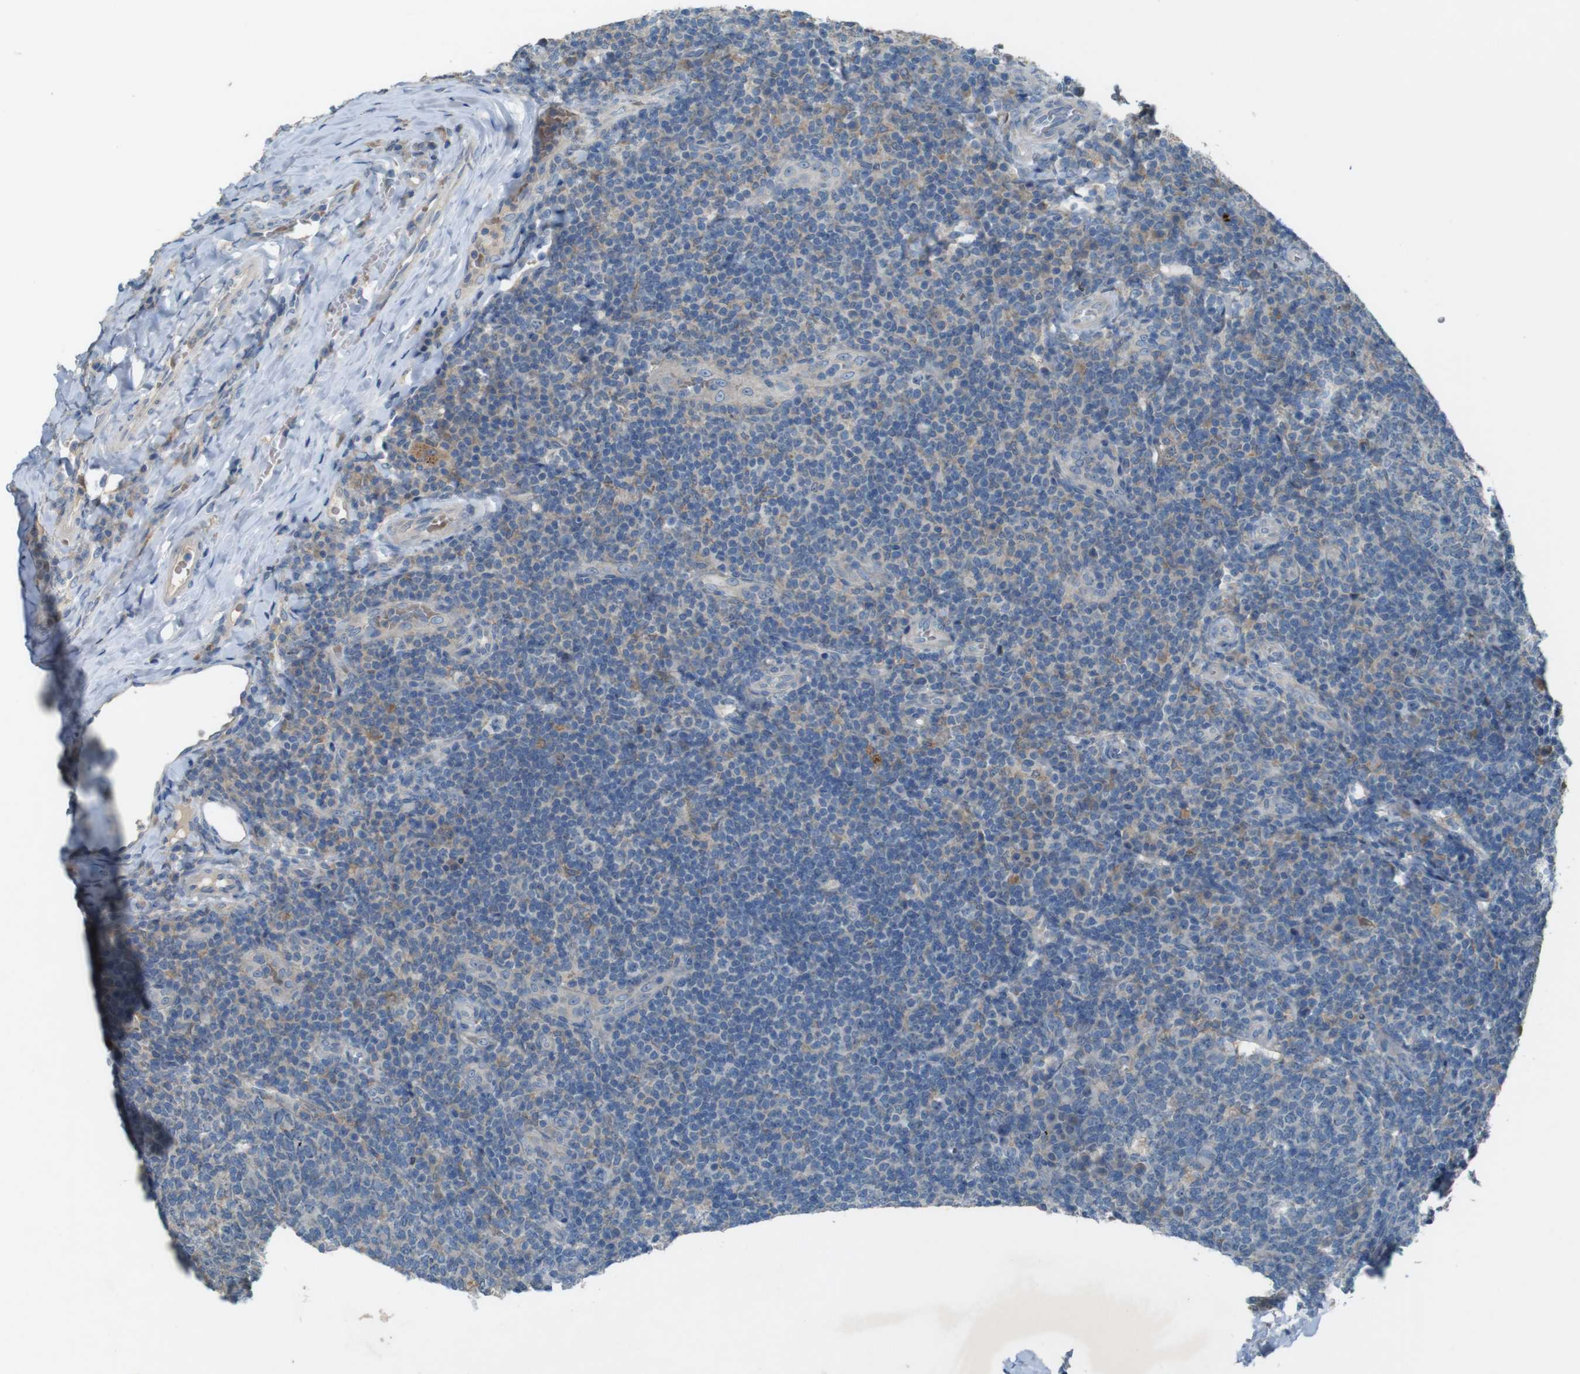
{"staining": {"intensity": "negative", "quantity": "none", "location": "none"}, "tissue": "tonsil", "cell_type": "Germinal center cells", "image_type": "normal", "snomed": [{"axis": "morphology", "description": "Normal tissue, NOS"}, {"axis": "topography", "description": "Tonsil"}], "caption": "Micrograph shows no significant protein staining in germinal center cells of unremarkable tonsil. (DAB immunohistochemistry with hematoxylin counter stain).", "gene": "MOGAT3", "patient": {"sex": "male", "age": 17}}